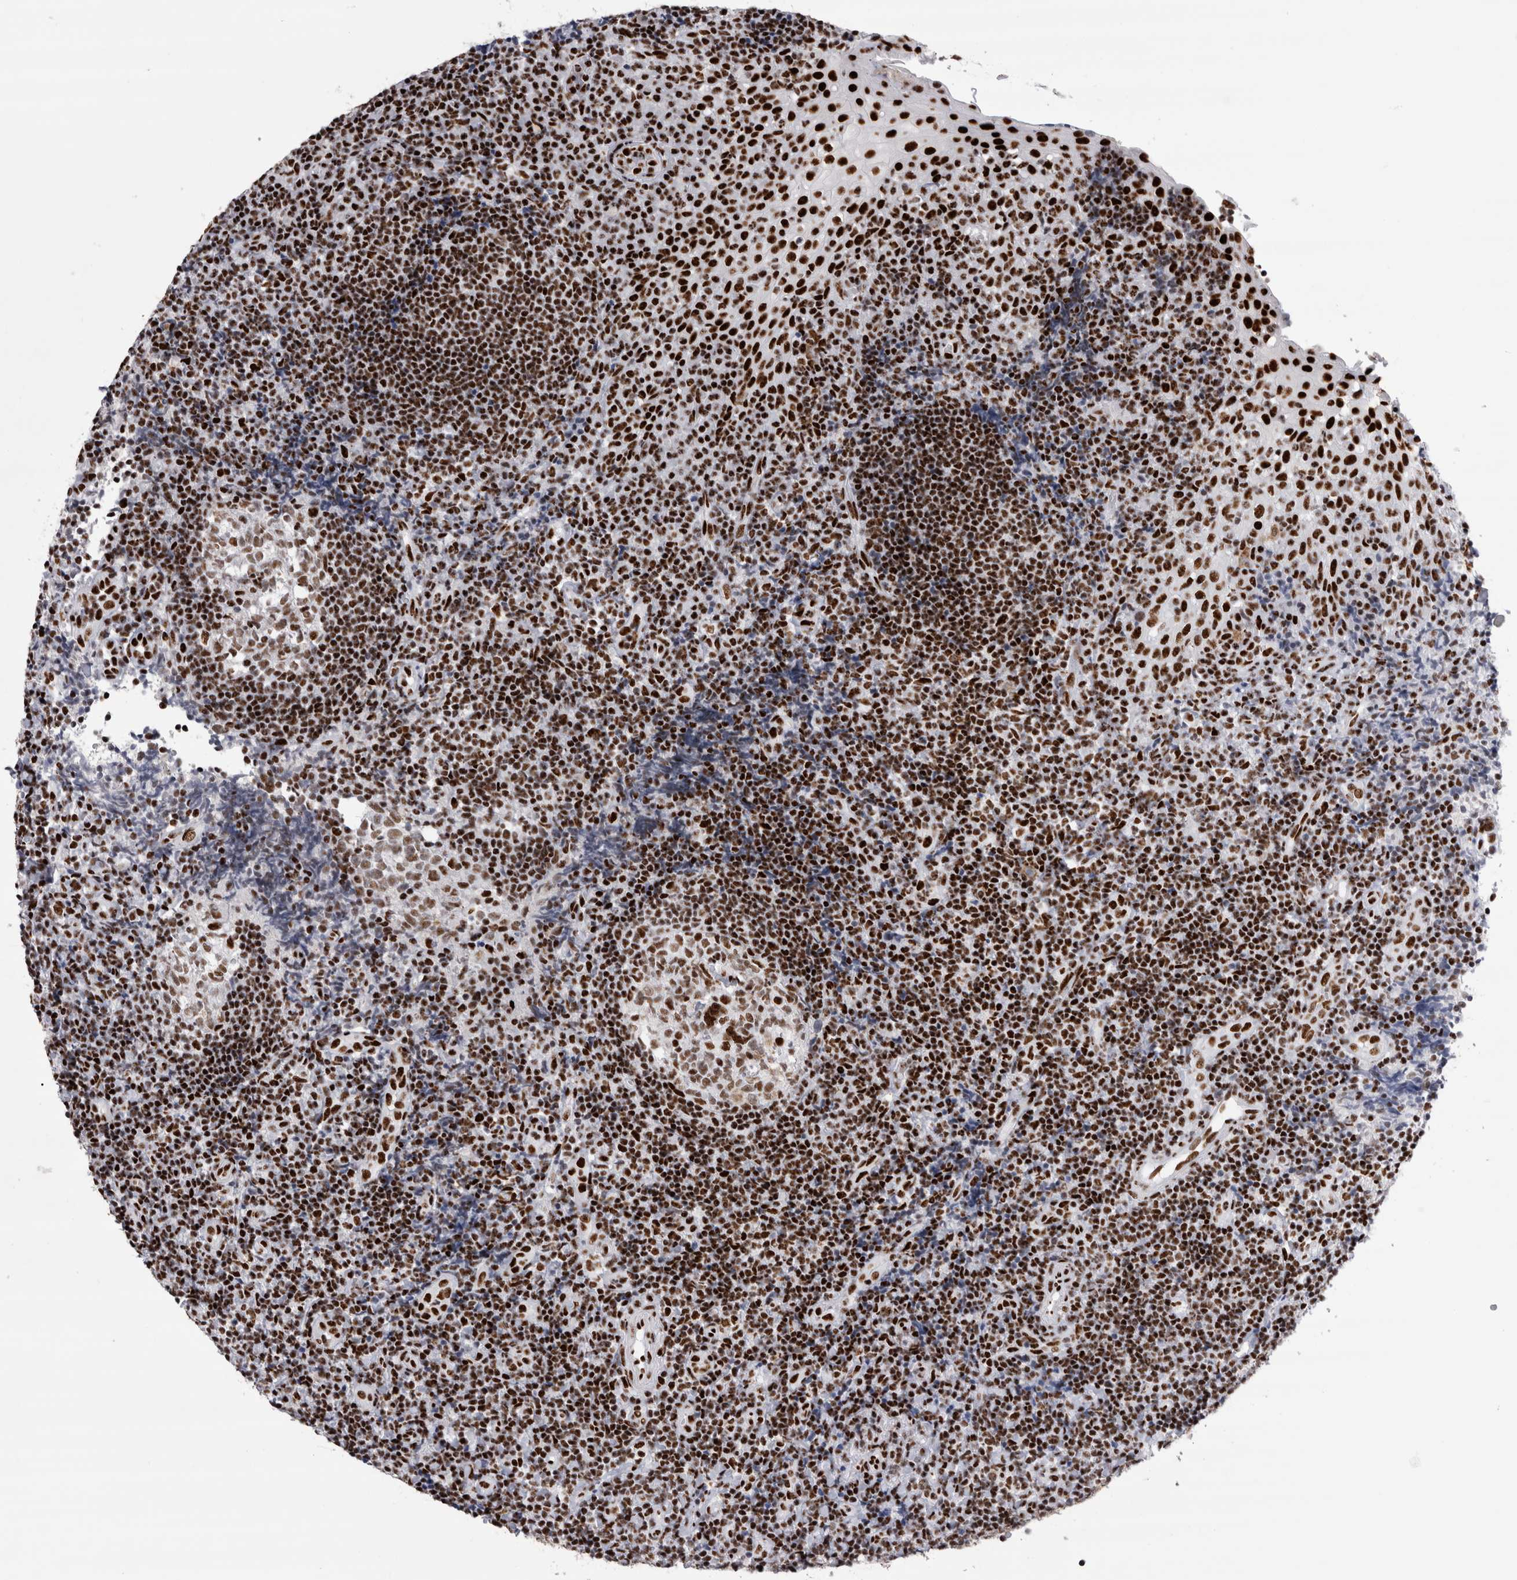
{"staining": {"intensity": "moderate", "quantity": ">75%", "location": "nuclear"}, "tissue": "tonsil", "cell_type": "Germinal center cells", "image_type": "normal", "snomed": [{"axis": "morphology", "description": "Normal tissue, NOS"}, {"axis": "topography", "description": "Tonsil"}], "caption": "Tonsil stained with immunohistochemistry (IHC) demonstrates moderate nuclear staining in approximately >75% of germinal center cells.", "gene": "RBM6", "patient": {"sex": "female", "age": 40}}